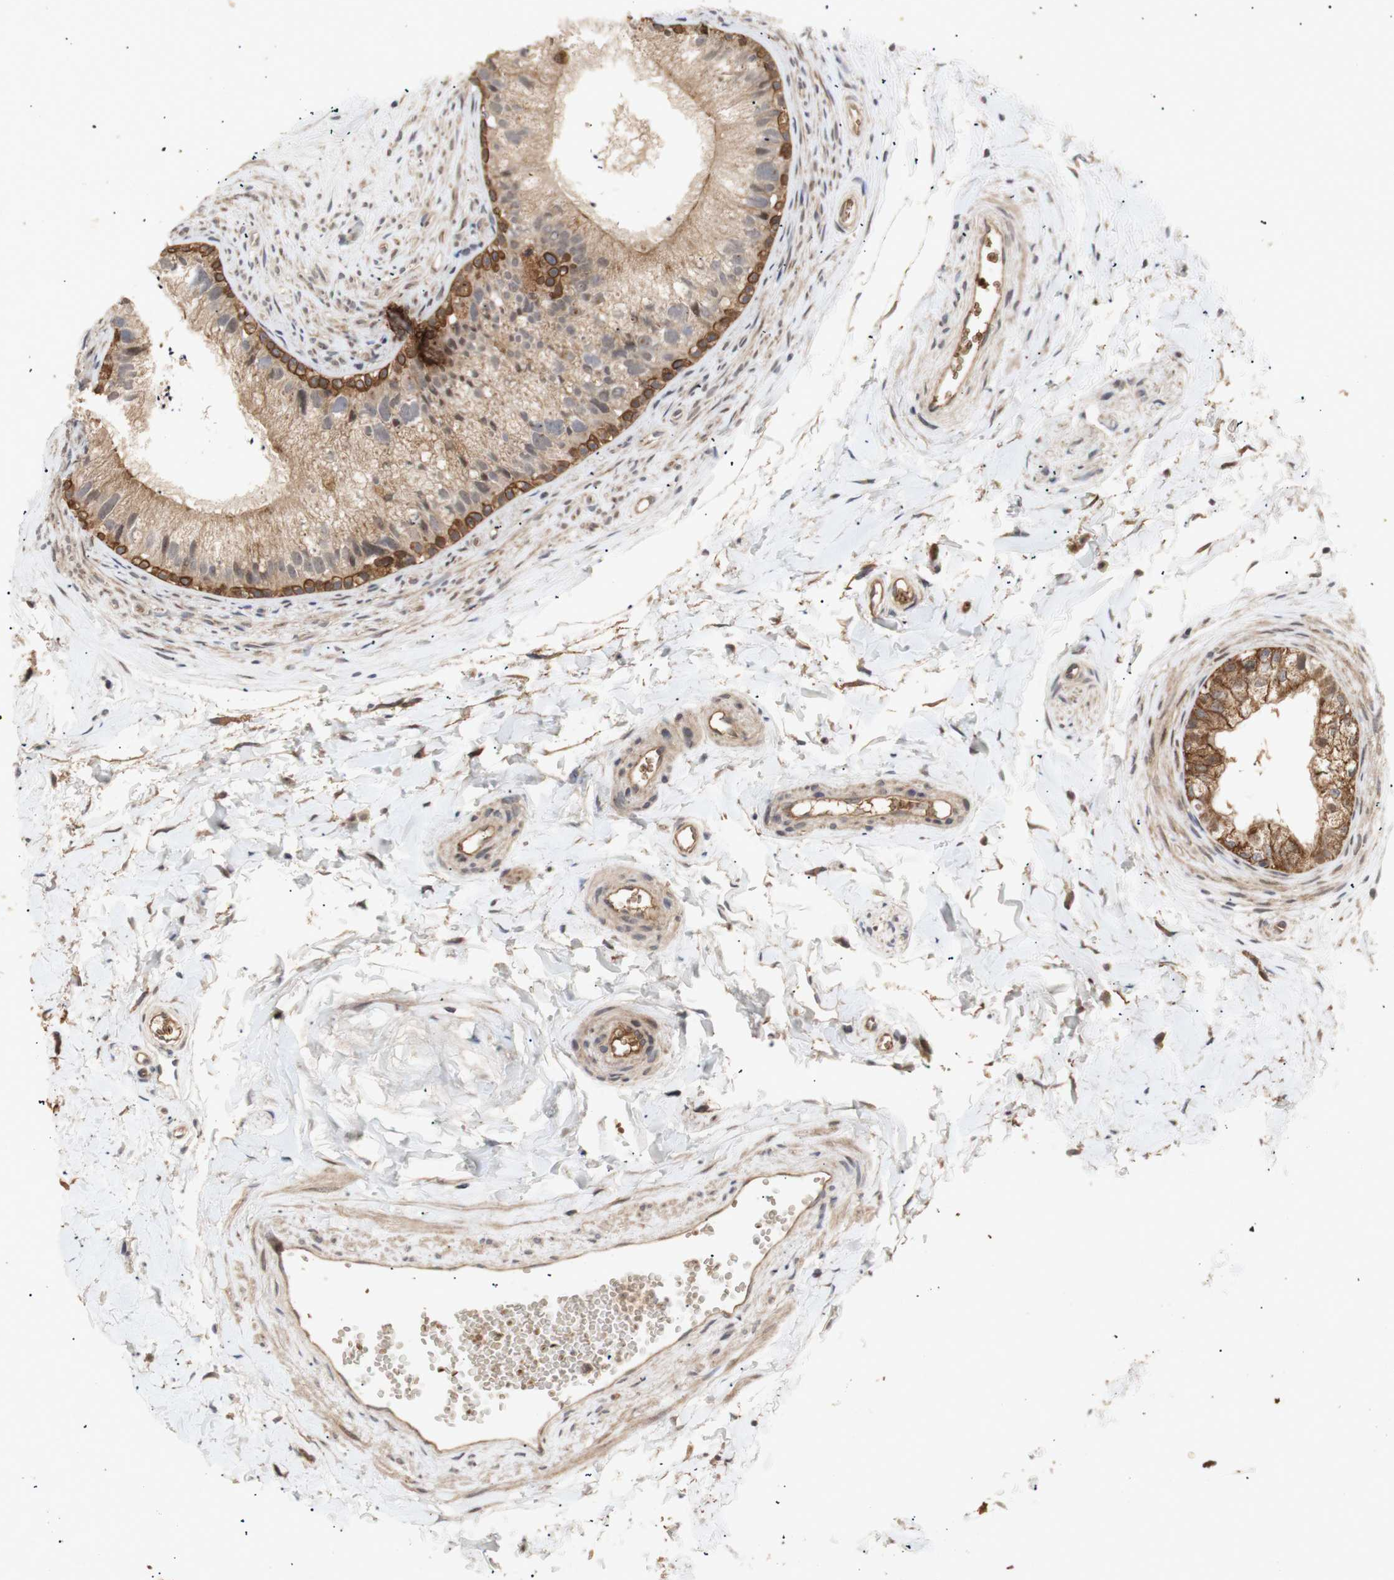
{"staining": {"intensity": "strong", "quantity": "25%-75%", "location": "cytoplasmic/membranous"}, "tissue": "epididymis", "cell_type": "Glandular cells", "image_type": "normal", "snomed": [{"axis": "morphology", "description": "Normal tissue, NOS"}, {"axis": "topography", "description": "Epididymis"}], "caption": "A histopathology image showing strong cytoplasmic/membranous expression in approximately 25%-75% of glandular cells in normal epididymis, as visualized by brown immunohistochemical staining.", "gene": "PKN1", "patient": {"sex": "male", "age": 56}}